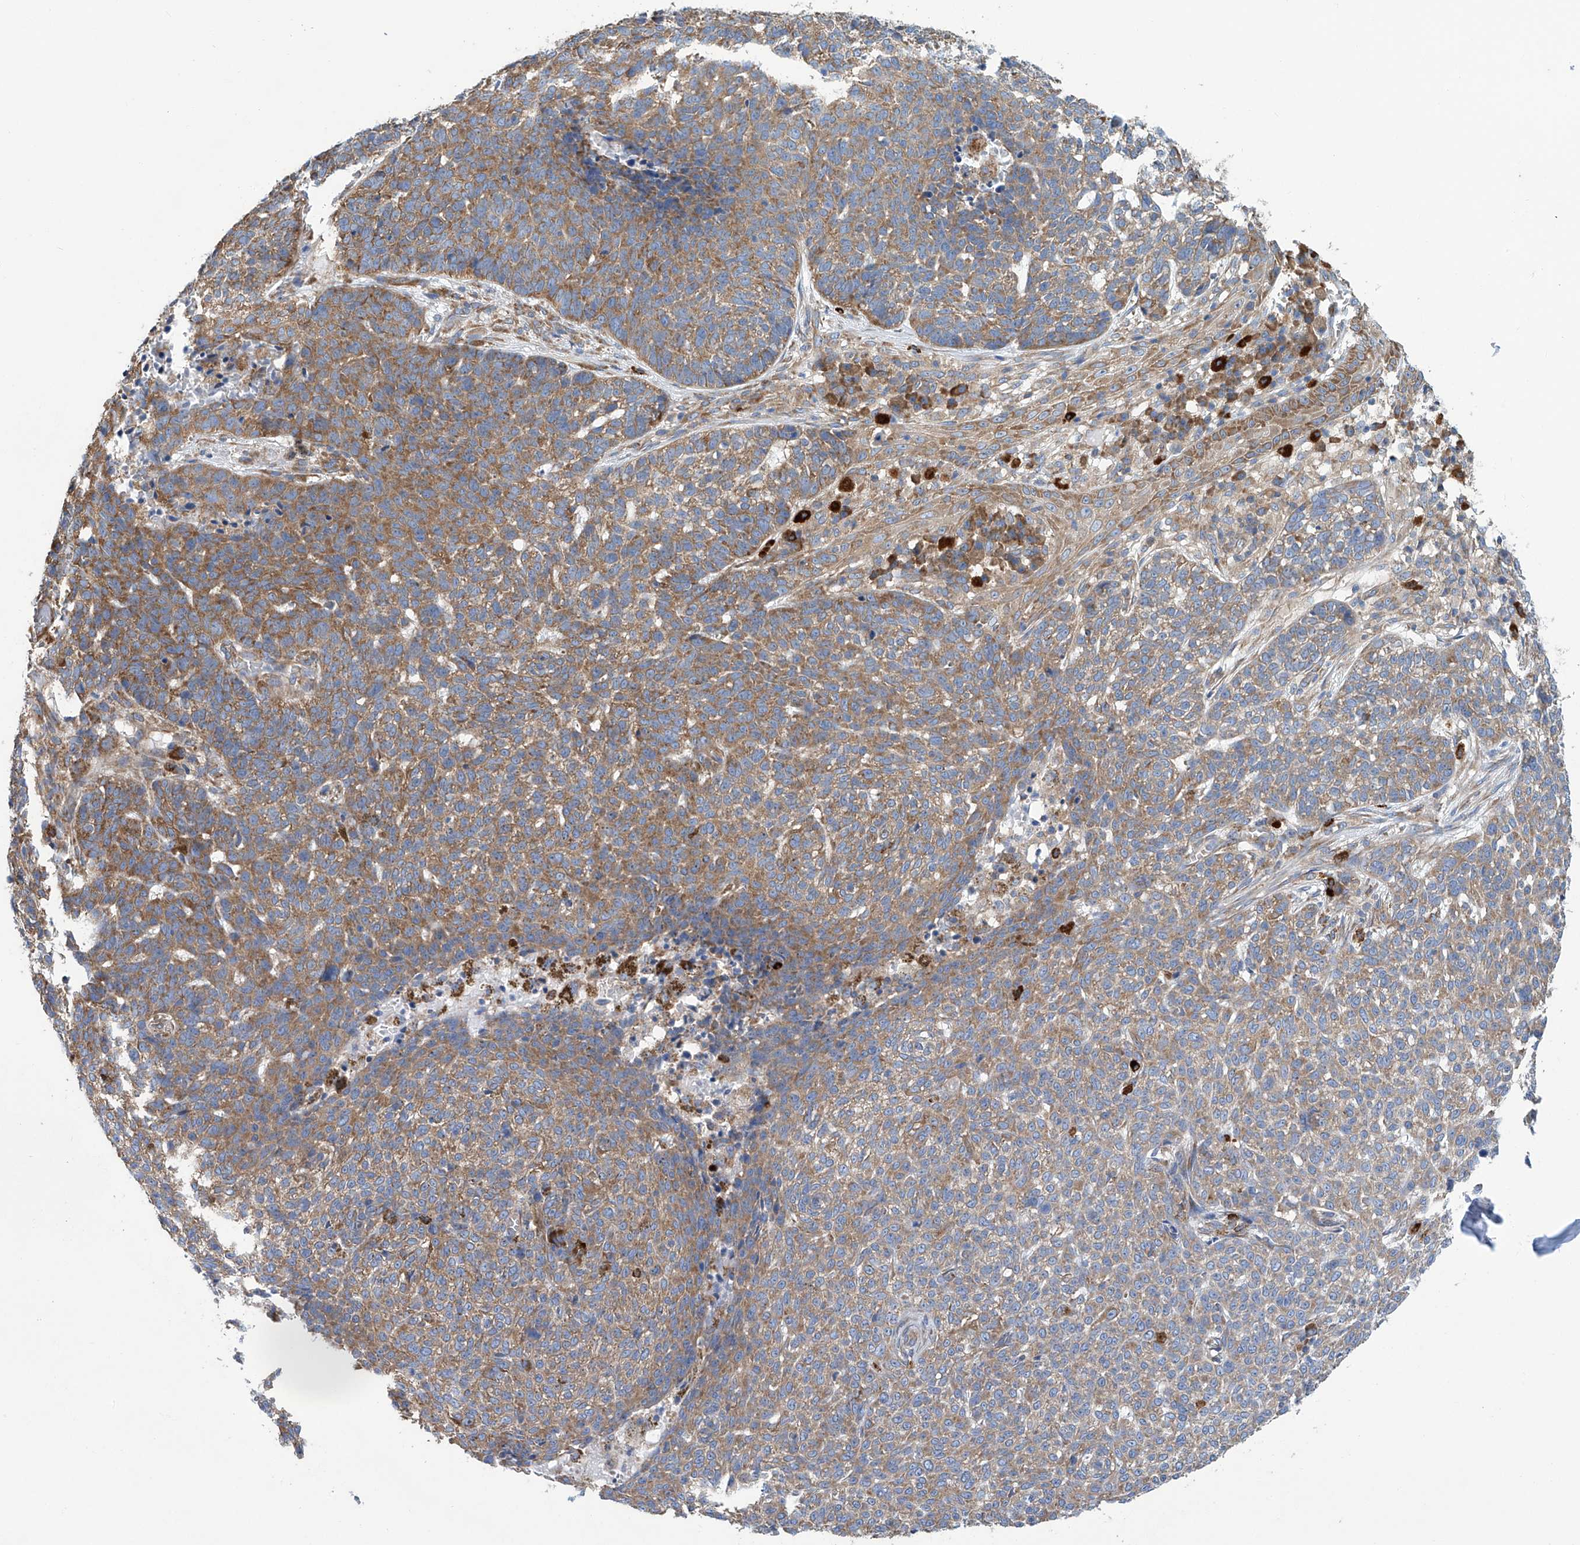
{"staining": {"intensity": "moderate", "quantity": ">75%", "location": "cytoplasmic/membranous"}, "tissue": "skin cancer", "cell_type": "Tumor cells", "image_type": "cancer", "snomed": [{"axis": "morphology", "description": "Basal cell carcinoma"}, {"axis": "topography", "description": "Skin"}], "caption": "DAB (3,3'-diaminobenzidine) immunohistochemical staining of skin cancer shows moderate cytoplasmic/membranous protein positivity in approximately >75% of tumor cells. The staining is performed using DAB brown chromogen to label protein expression. The nuclei are counter-stained blue using hematoxylin.", "gene": "SENP2", "patient": {"sex": "male", "age": 85}}